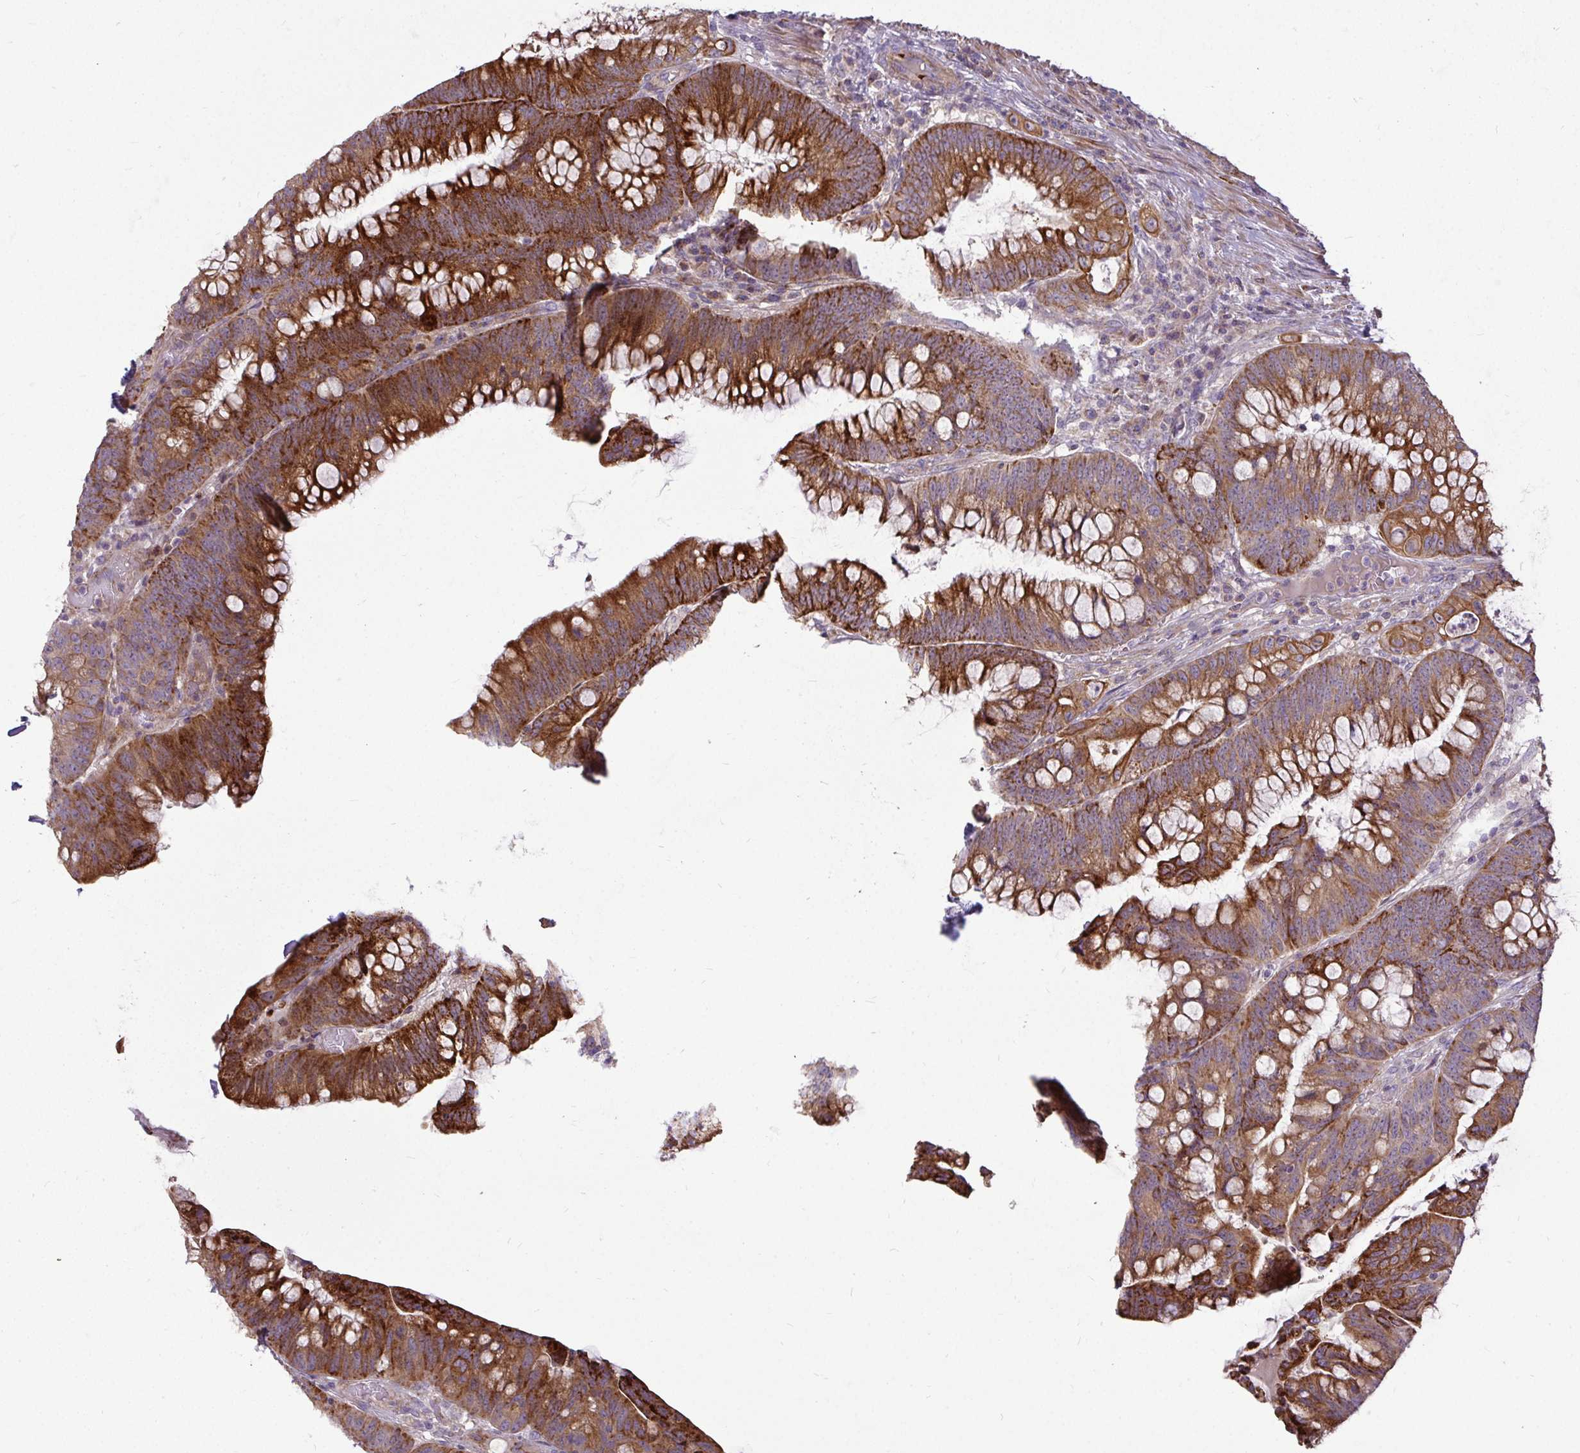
{"staining": {"intensity": "strong", "quantity": ">75%", "location": "cytoplasmic/membranous"}, "tissue": "colorectal cancer", "cell_type": "Tumor cells", "image_type": "cancer", "snomed": [{"axis": "morphology", "description": "Adenocarcinoma, NOS"}, {"axis": "topography", "description": "Colon"}], "caption": "Human colorectal adenocarcinoma stained with a protein marker displays strong staining in tumor cells.", "gene": "STRIP1", "patient": {"sex": "male", "age": 62}}